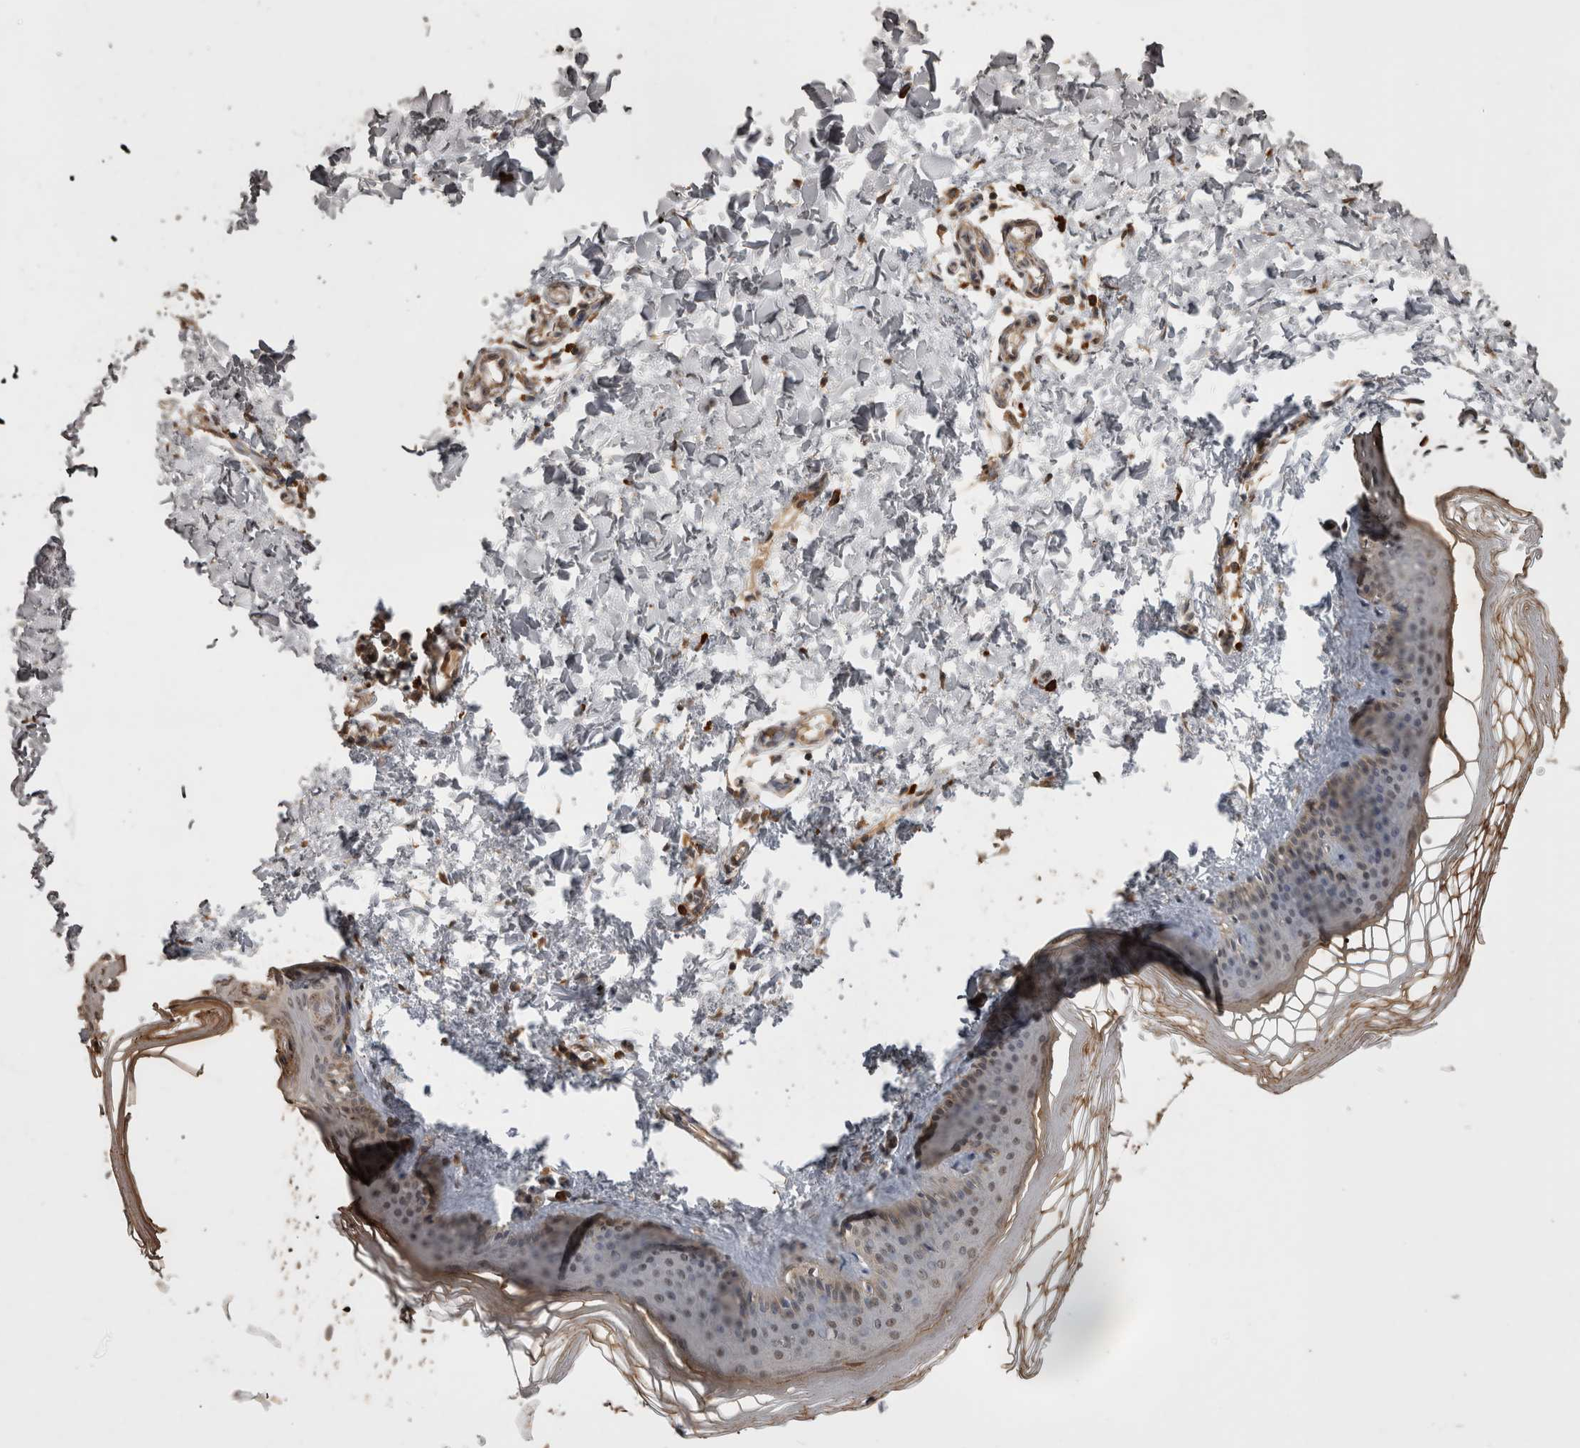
{"staining": {"intensity": "moderate", "quantity": ">75%", "location": "cytoplasmic/membranous"}, "tissue": "skin", "cell_type": "Fibroblasts", "image_type": "normal", "snomed": [{"axis": "morphology", "description": "Normal tissue, NOS"}, {"axis": "topography", "description": "Skin"}], "caption": "Protein analysis of benign skin exhibits moderate cytoplasmic/membranous positivity in approximately >75% of fibroblasts.", "gene": "SOCS5", "patient": {"sex": "female", "age": 27}}